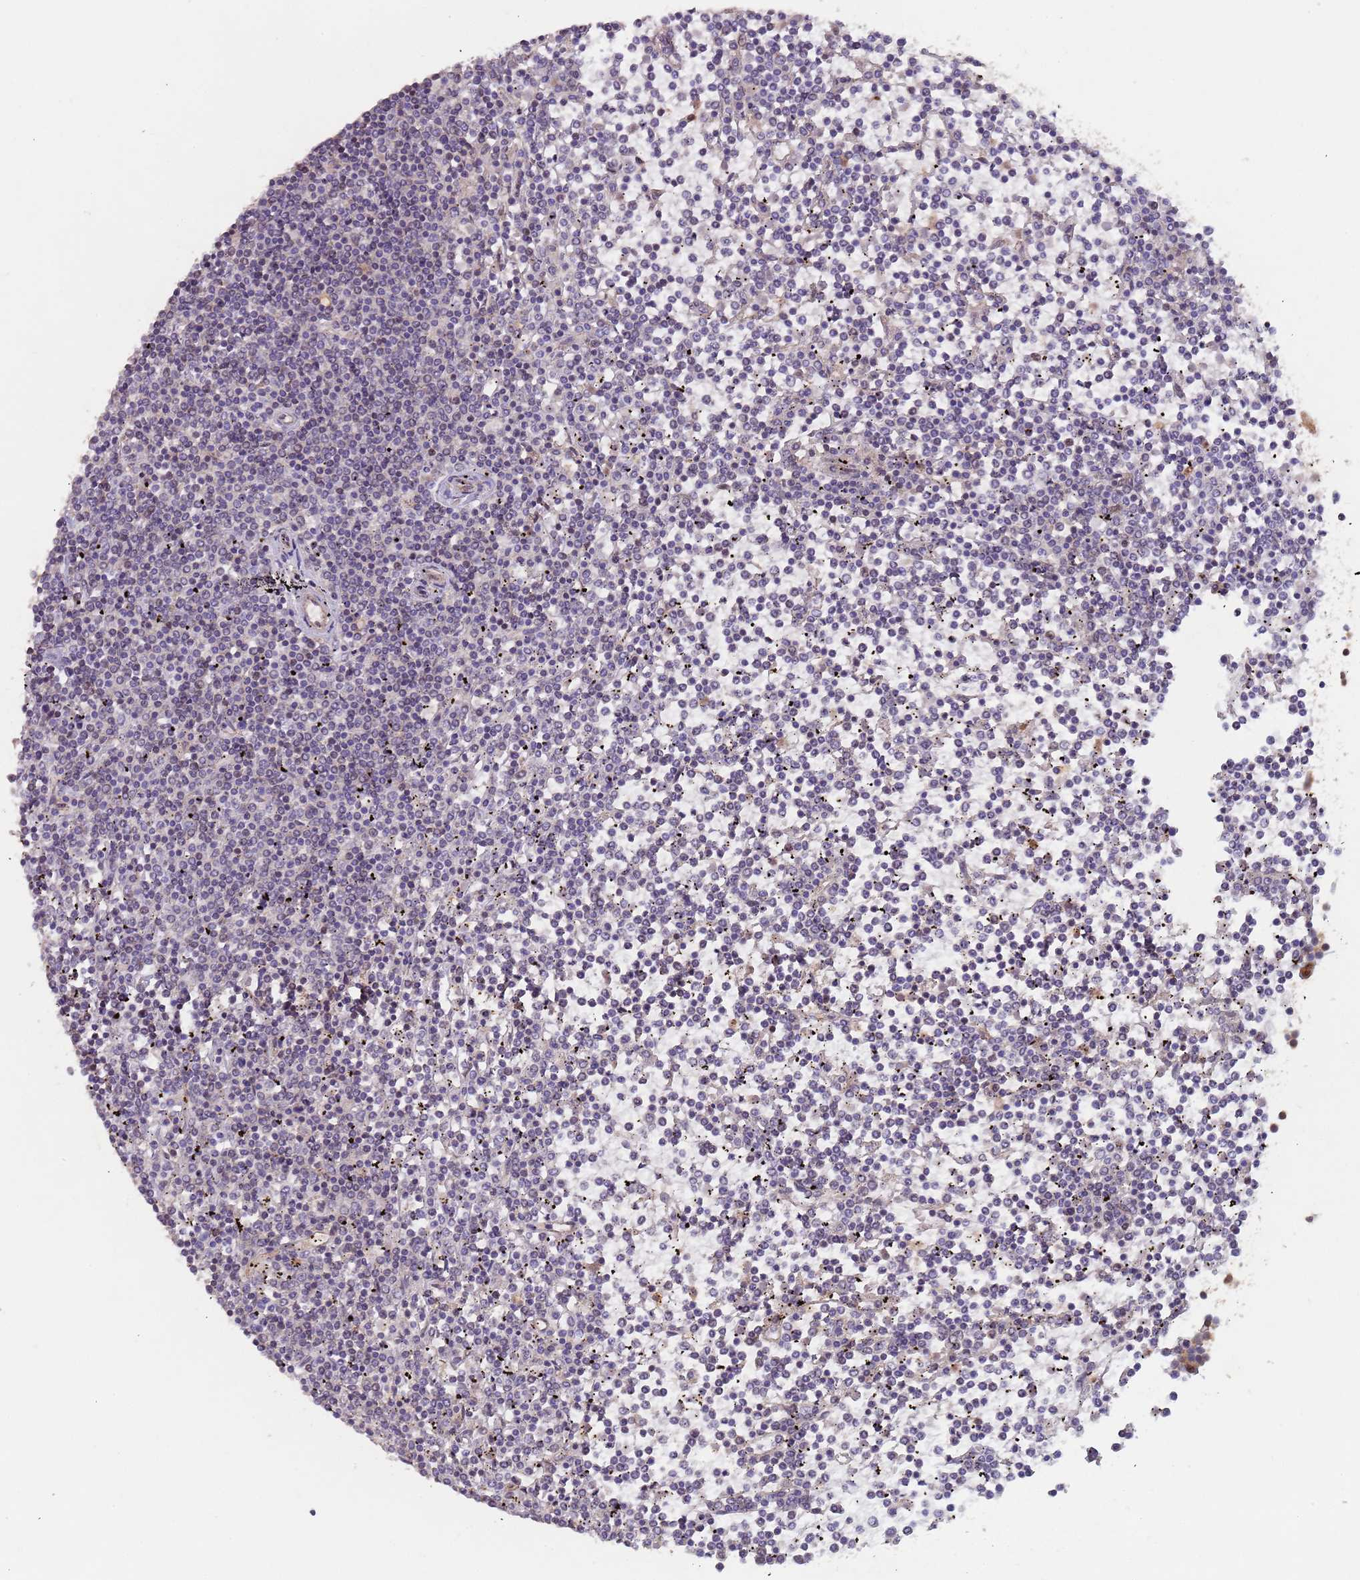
{"staining": {"intensity": "negative", "quantity": "none", "location": "none"}, "tissue": "lymphoma", "cell_type": "Tumor cells", "image_type": "cancer", "snomed": [{"axis": "morphology", "description": "Malignant lymphoma, non-Hodgkin's type, Low grade"}, {"axis": "topography", "description": "Spleen"}], "caption": "The image reveals no significant staining in tumor cells of lymphoma.", "gene": "KANSL1L", "patient": {"sex": "female", "age": 19}}